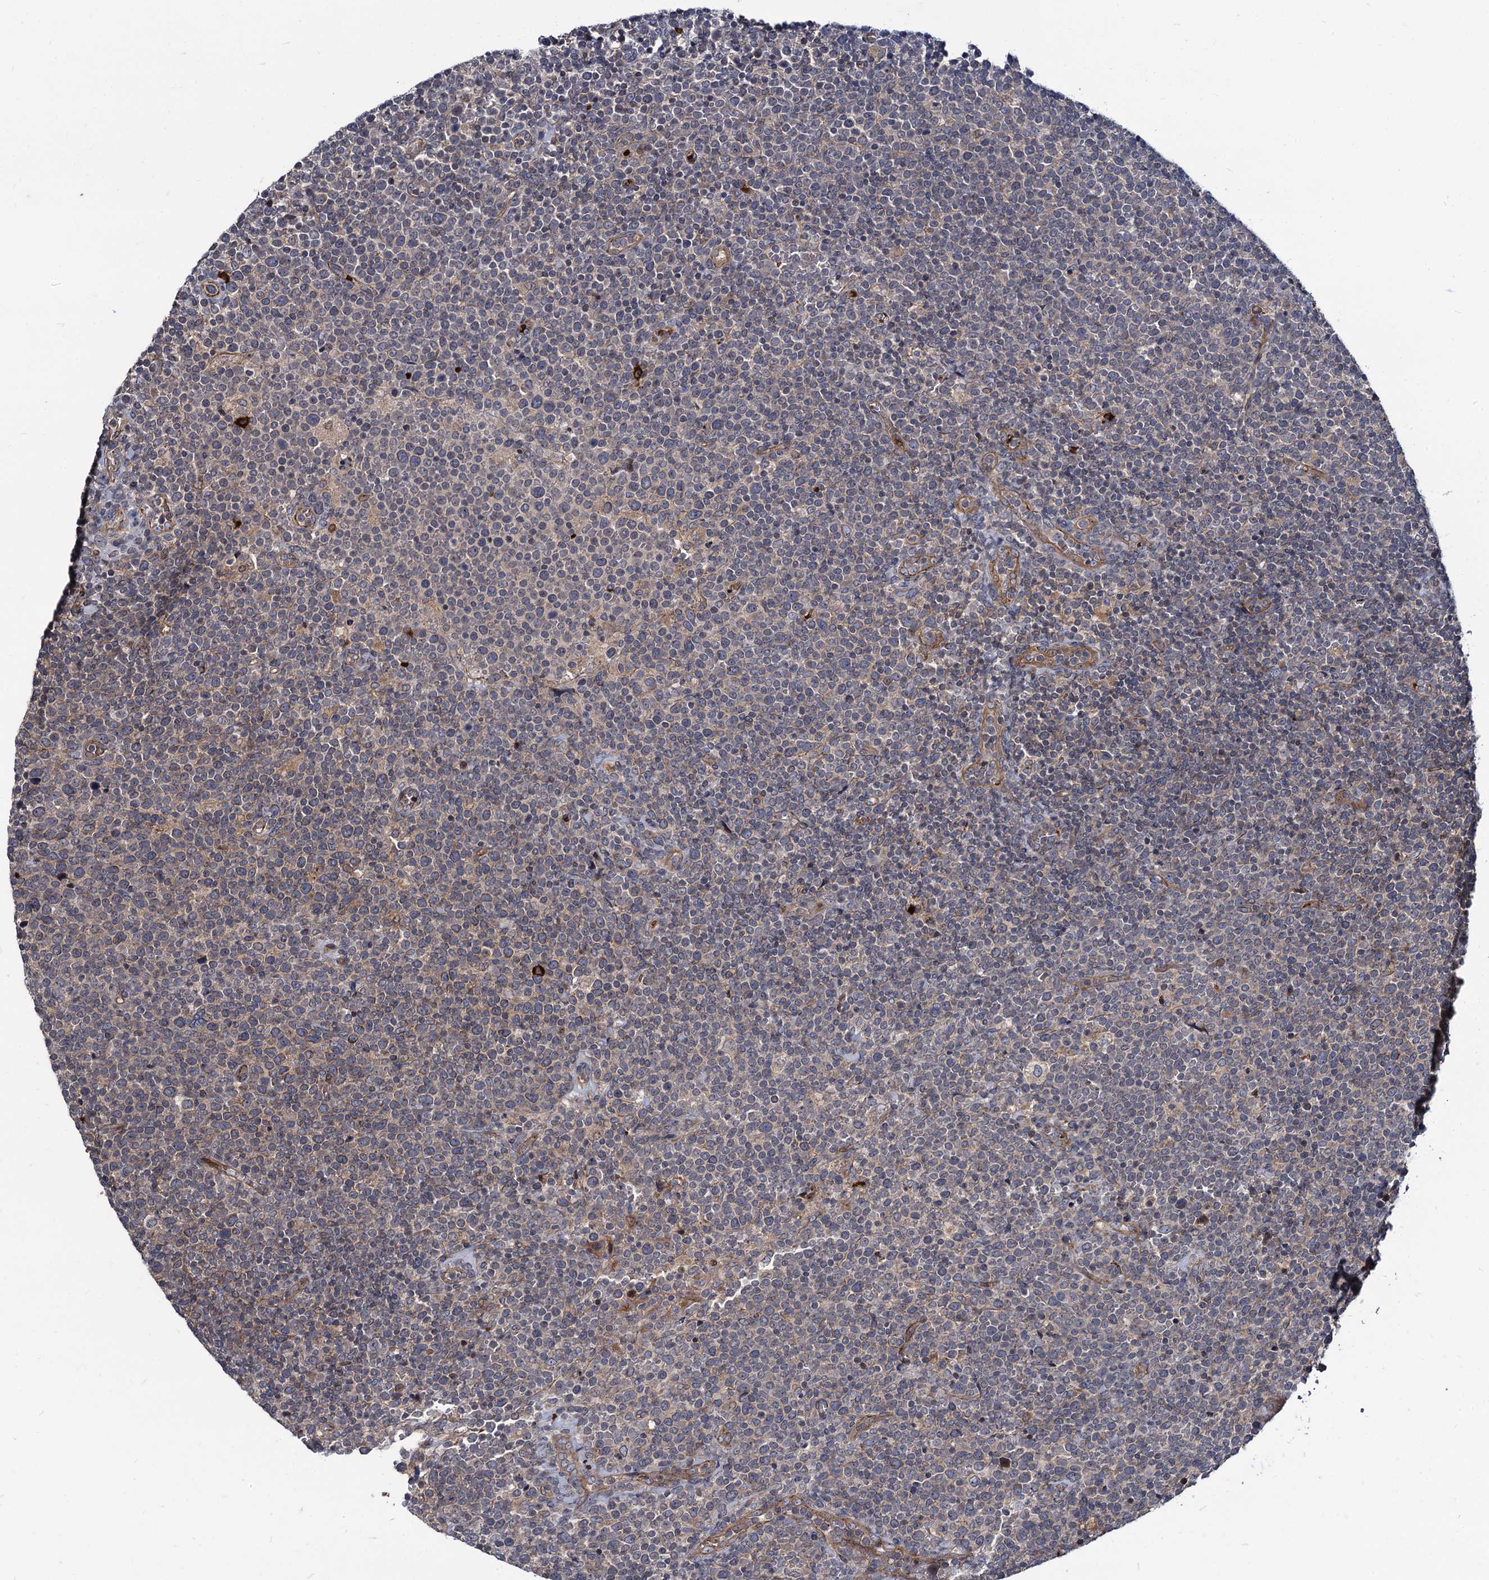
{"staining": {"intensity": "negative", "quantity": "none", "location": "none"}, "tissue": "lymphoma", "cell_type": "Tumor cells", "image_type": "cancer", "snomed": [{"axis": "morphology", "description": "Malignant lymphoma, non-Hodgkin's type, High grade"}, {"axis": "topography", "description": "Lymph node"}], "caption": "This is an immunohistochemistry (IHC) histopathology image of human lymphoma. There is no expression in tumor cells.", "gene": "KXD1", "patient": {"sex": "male", "age": 61}}